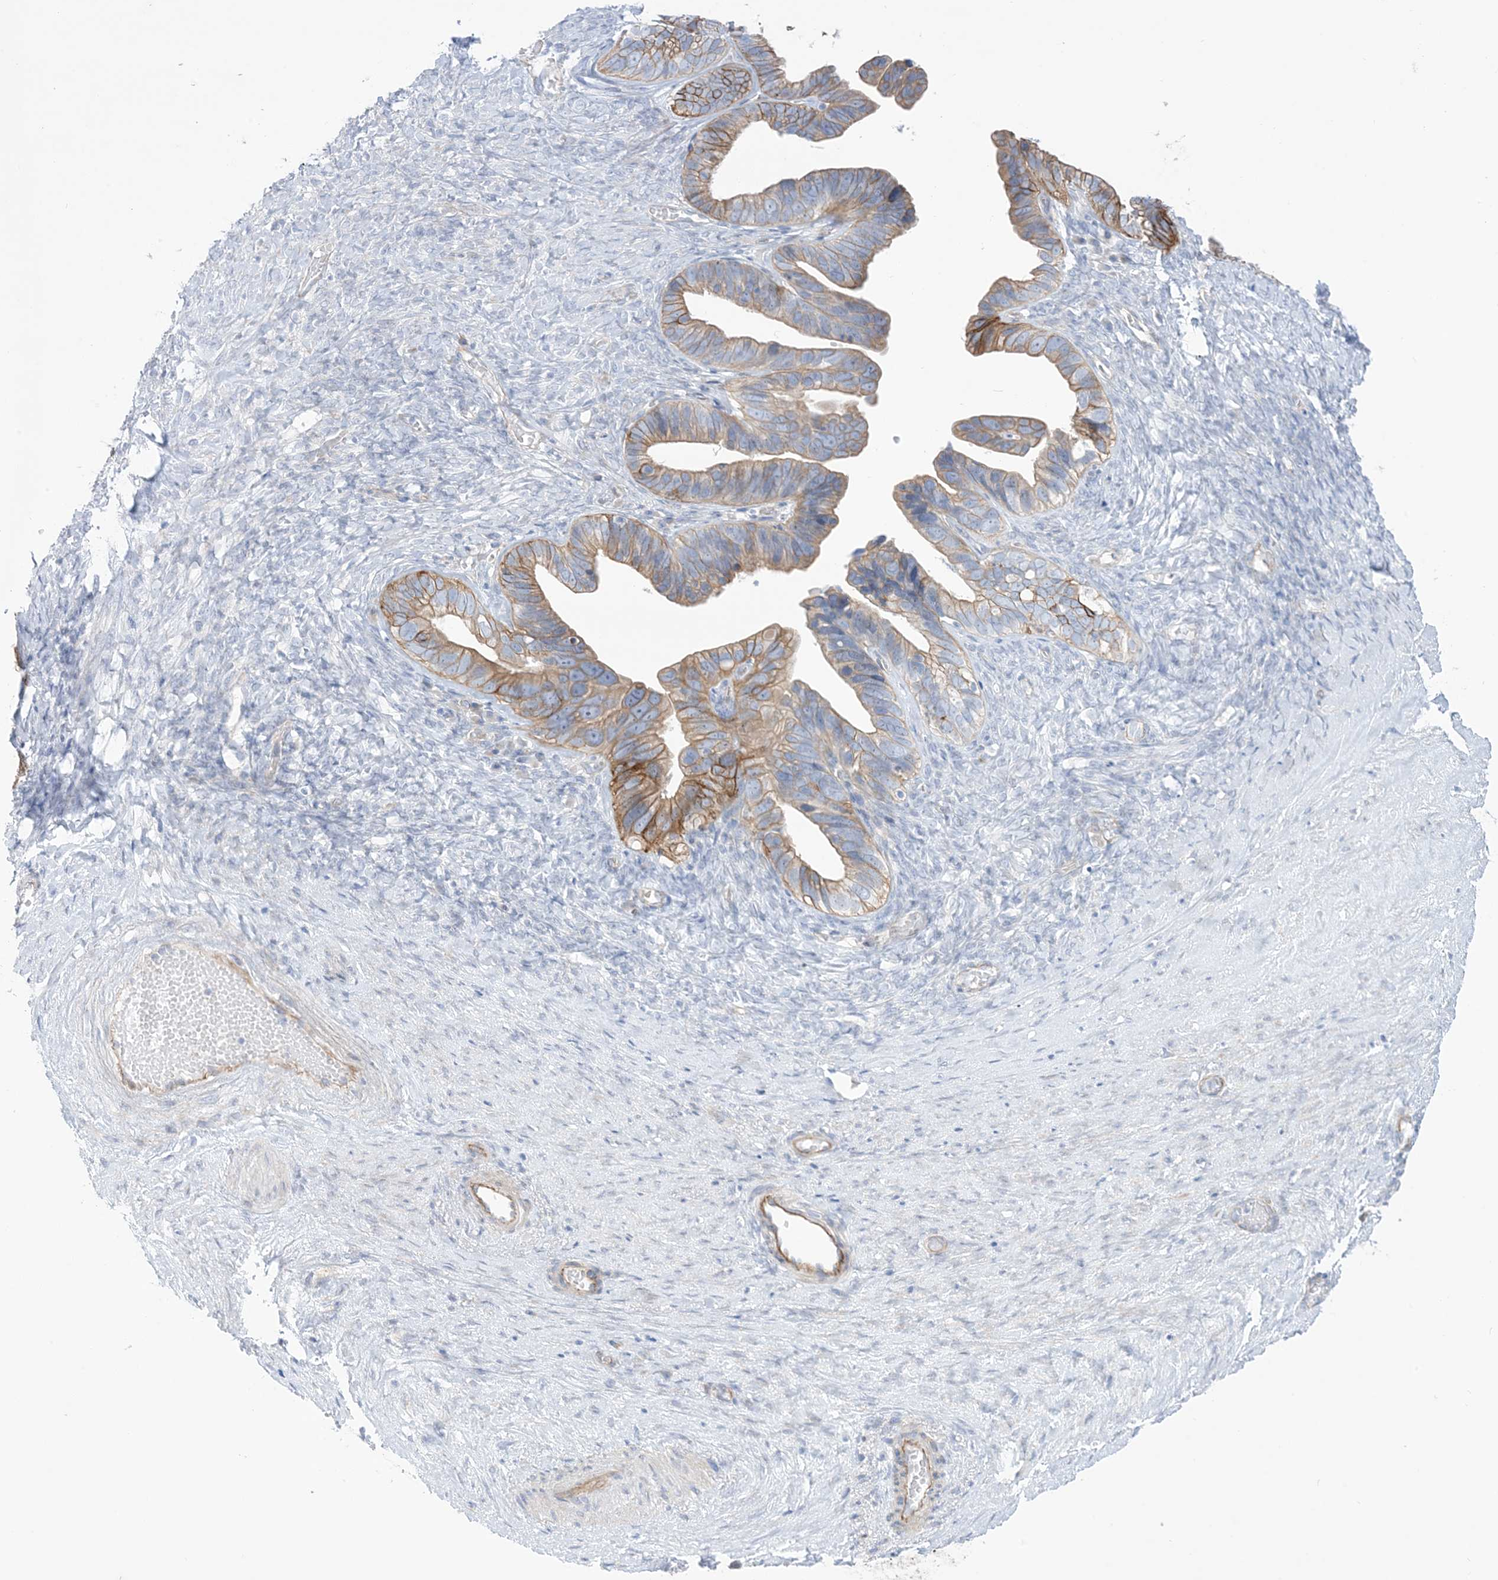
{"staining": {"intensity": "moderate", "quantity": "25%-75%", "location": "cytoplasmic/membranous"}, "tissue": "ovarian cancer", "cell_type": "Tumor cells", "image_type": "cancer", "snomed": [{"axis": "morphology", "description": "Cystadenocarcinoma, serous, NOS"}, {"axis": "topography", "description": "Ovary"}], "caption": "This is a photomicrograph of immunohistochemistry staining of serous cystadenocarcinoma (ovarian), which shows moderate staining in the cytoplasmic/membranous of tumor cells.", "gene": "ATP11C", "patient": {"sex": "female", "age": 56}}